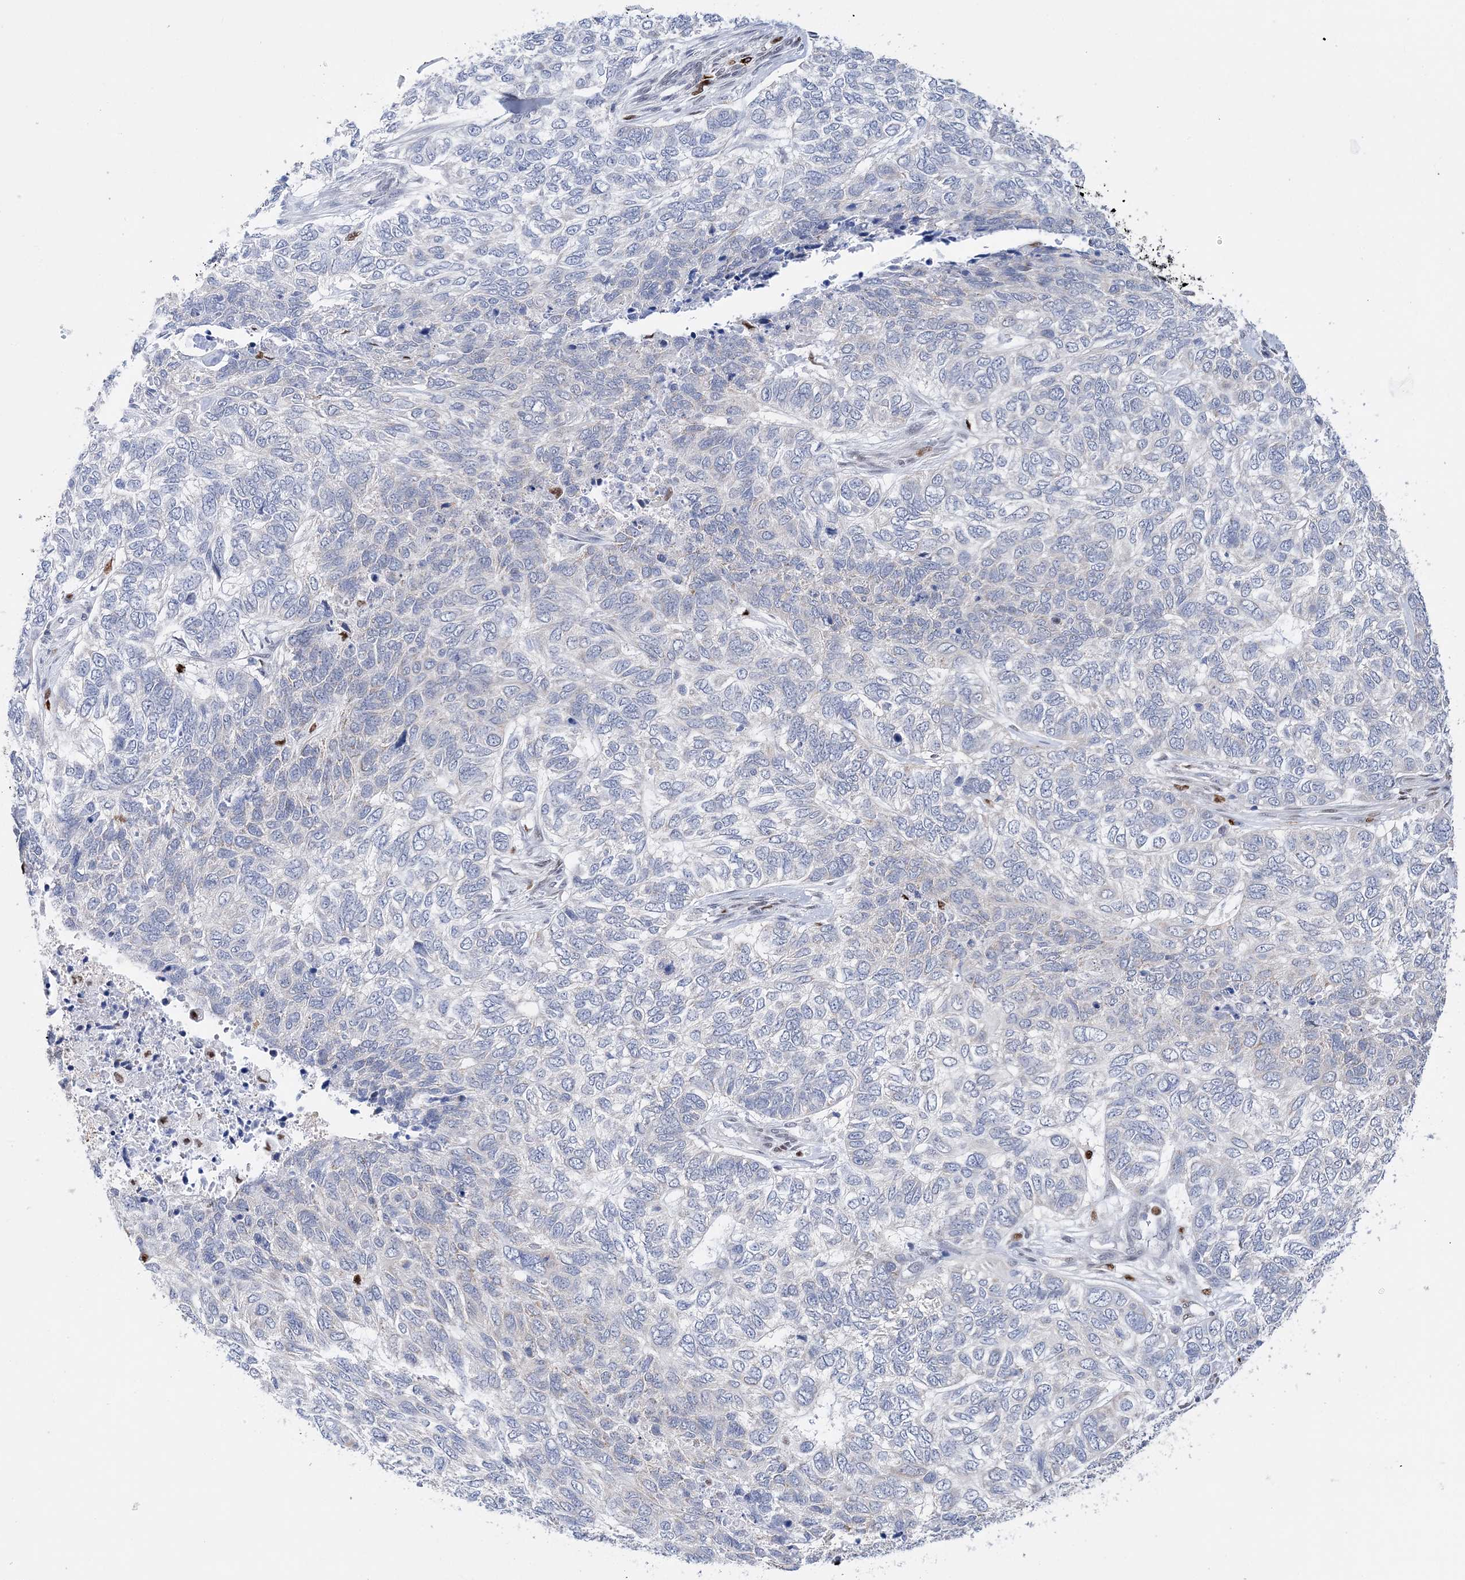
{"staining": {"intensity": "negative", "quantity": "none", "location": "none"}, "tissue": "skin cancer", "cell_type": "Tumor cells", "image_type": "cancer", "snomed": [{"axis": "morphology", "description": "Basal cell carcinoma"}, {"axis": "topography", "description": "Skin"}], "caption": "There is no significant staining in tumor cells of basal cell carcinoma (skin).", "gene": "NIT2", "patient": {"sex": "female", "age": 65}}